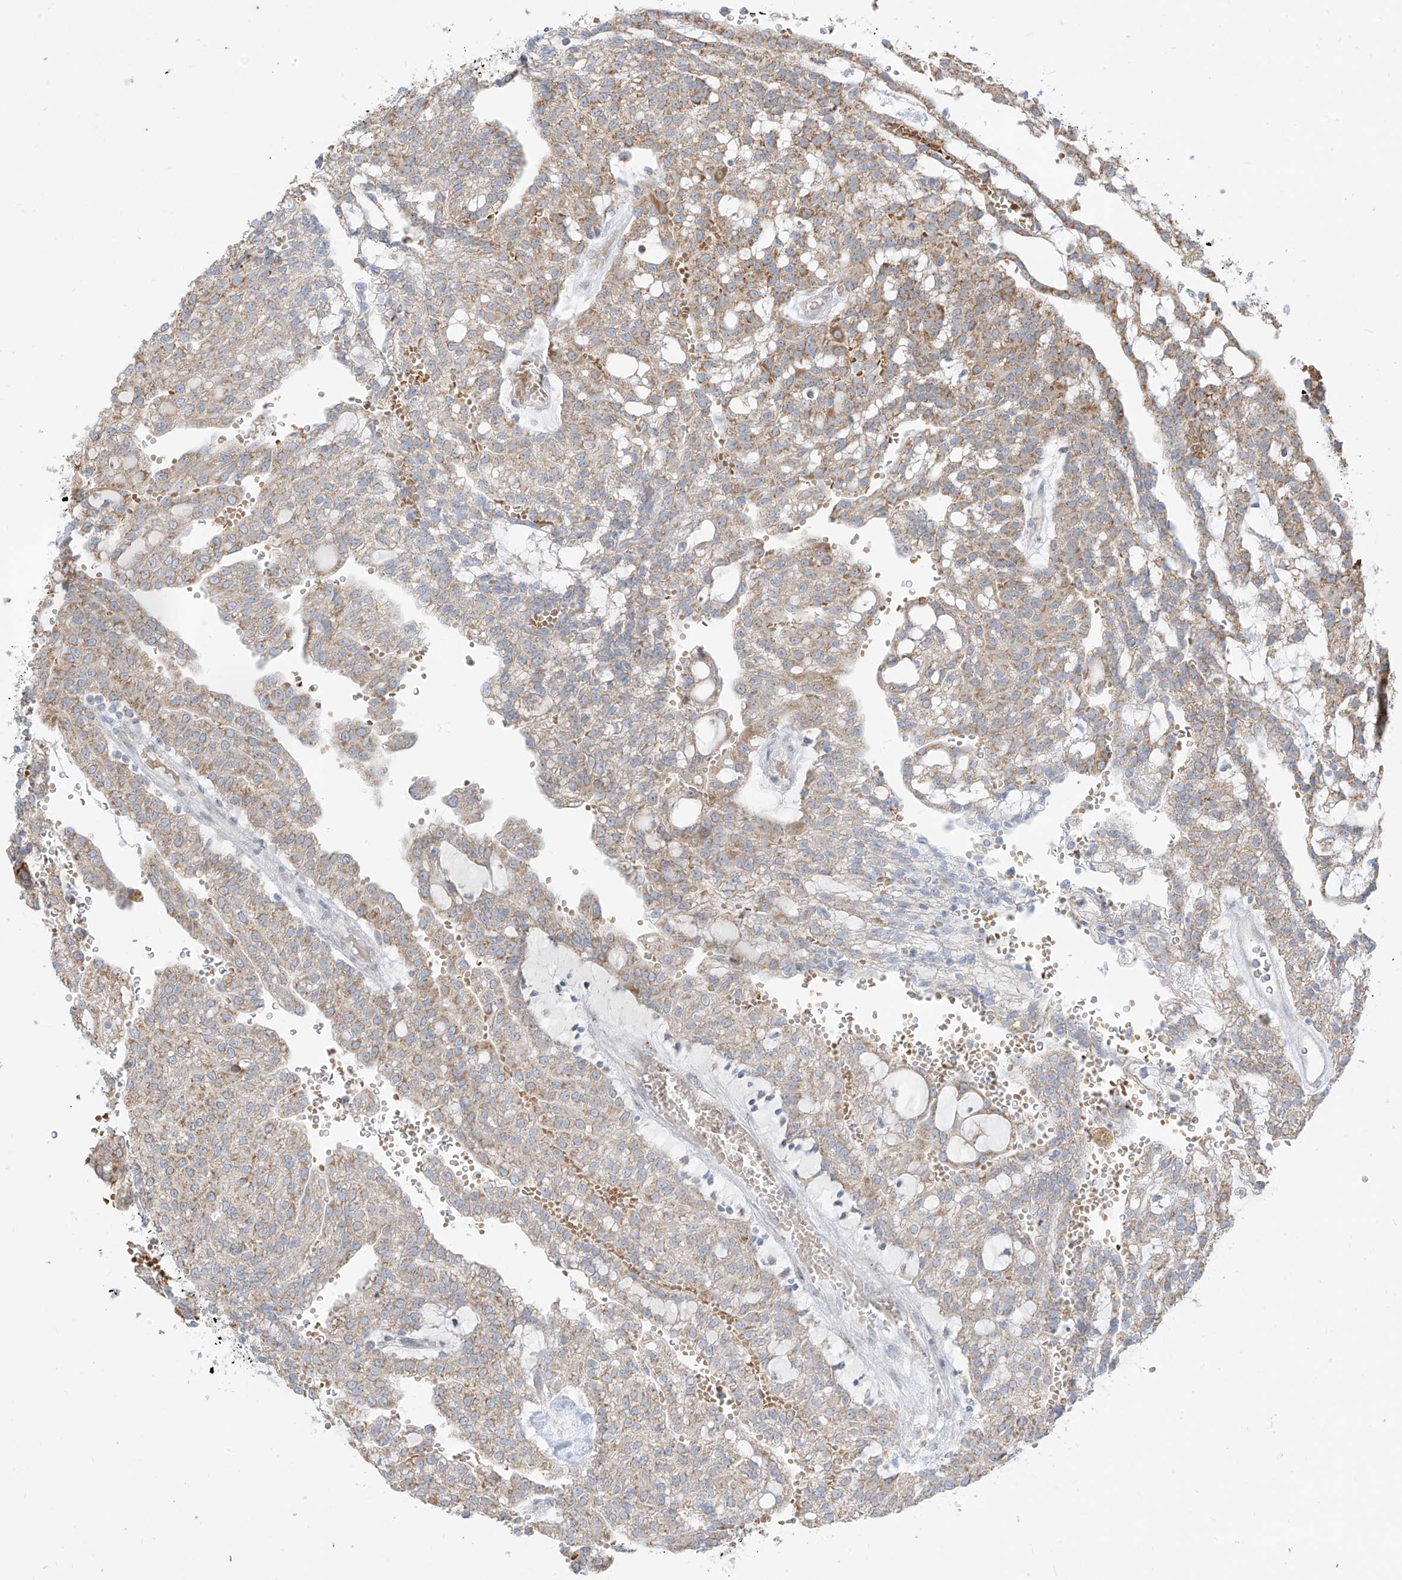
{"staining": {"intensity": "weak", "quantity": "25%-75%", "location": "cytoplasmic/membranous"}, "tissue": "renal cancer", "cell_type": "Tumor cells", "image_type": "cancer", "snomed": [{"axis": "morphology", "description": "Adenocarcinoma, NOS"}, {"axis": "topography", "description": "Kidney"}], "caption": "Brown immunohistochemical staining in renal adenocarcinoma displays weak cytoplasmic/membranous expression in about 25%-75% of tumor cells.", "gene": "ARHGEF40", "patient": {"sex": "male", "age": 63}}